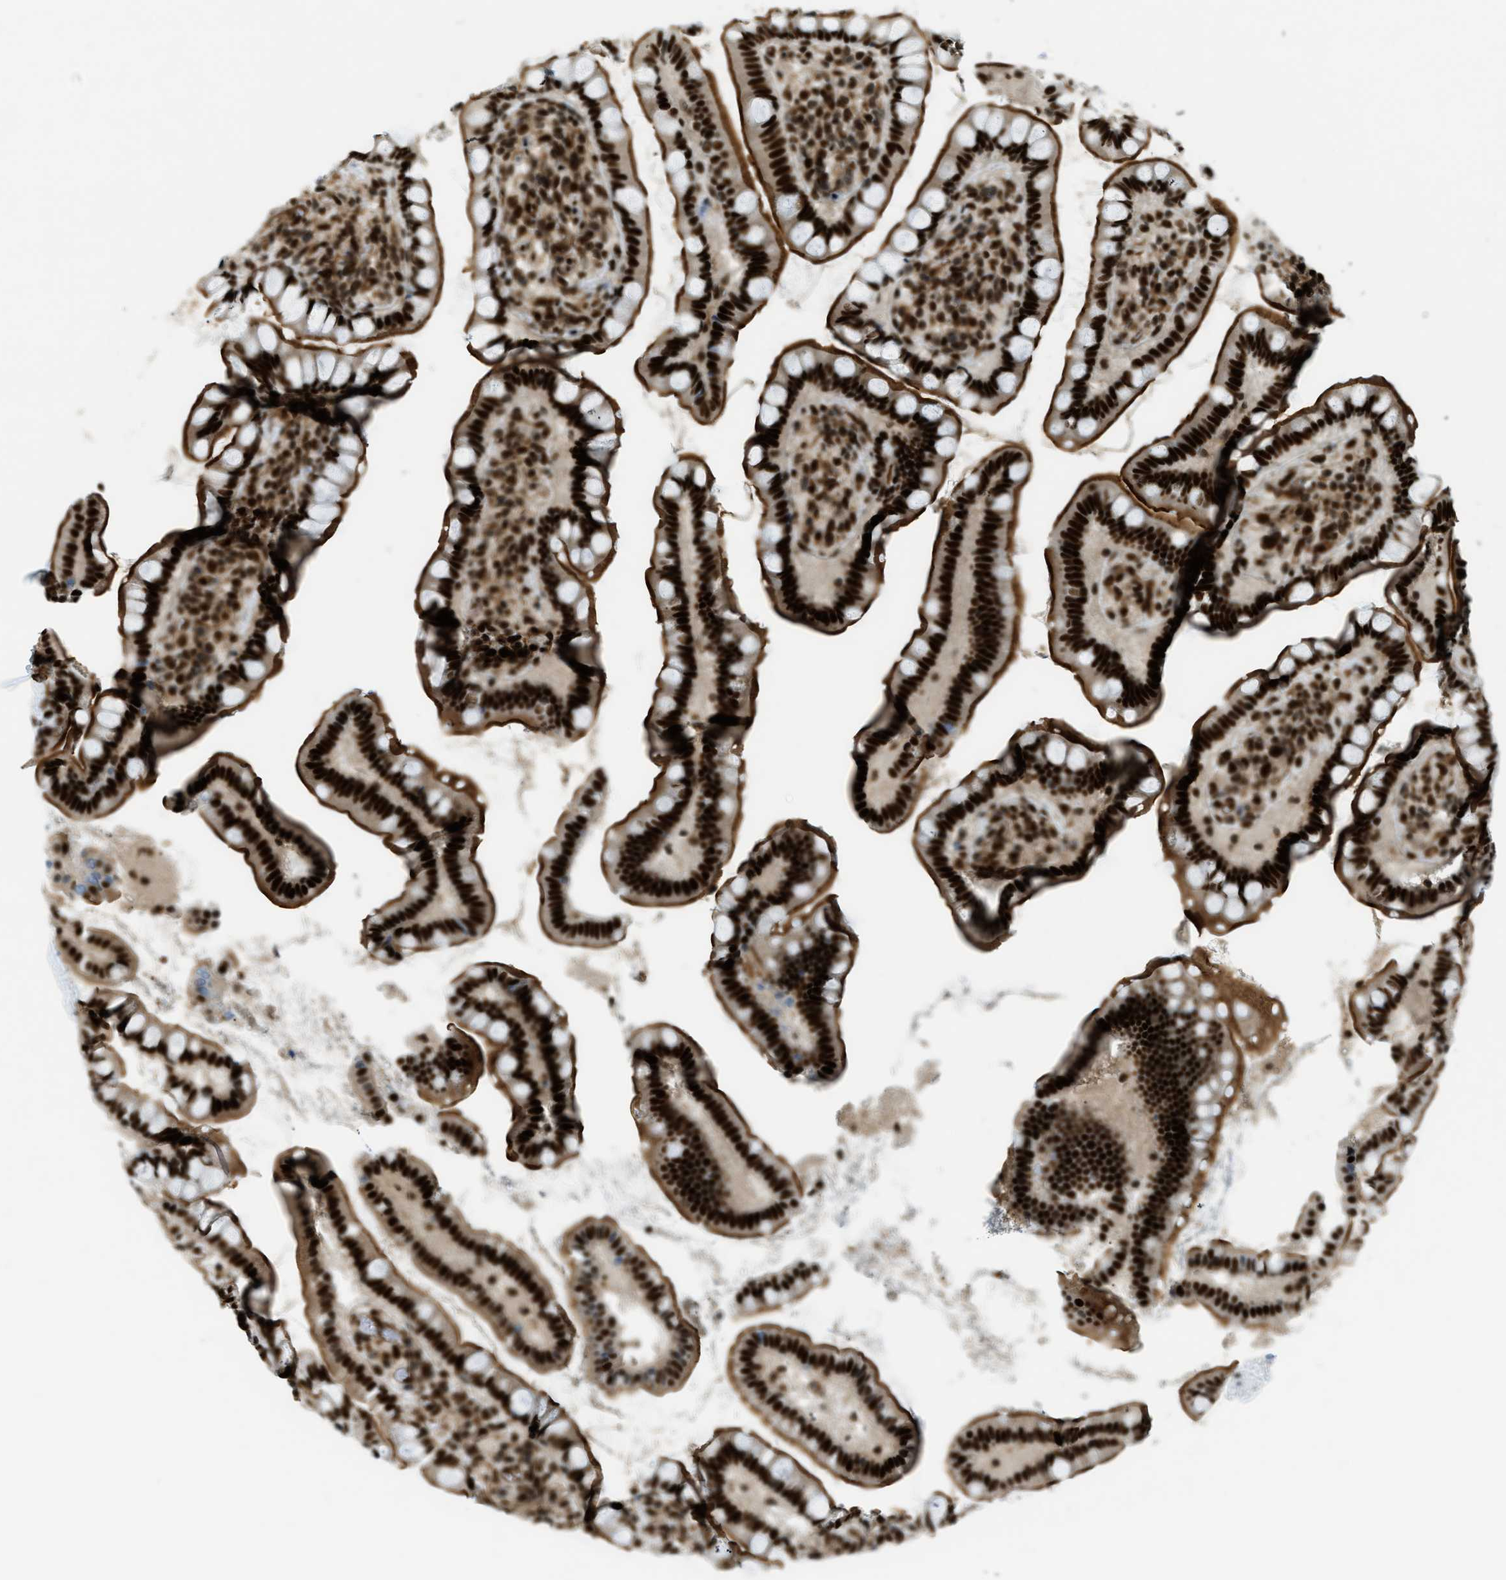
{"staining": {"intensity": "strong", "quantity": ">75%", "location": "cytoplasmic/membranous,nuclear"}, "tissue": "small intestine", "cell_type": "Glandular cells", "image_type": "normal", "snomed": [{"axis": "morphology", "description": "Normal tissue, NOS"}, {"axis": "topography", "description": "Small intestine"}], "caption": "Immunohistochemistry (IHC) micrograph of benign small intestine stained for a protein (brown), which exhibits high levels of strong cytoplasmic/membranous,nuclear expression in about >75% of glandular cells.", "gene": "ZFR", "patient": {"sex": "female", "age": 84}}